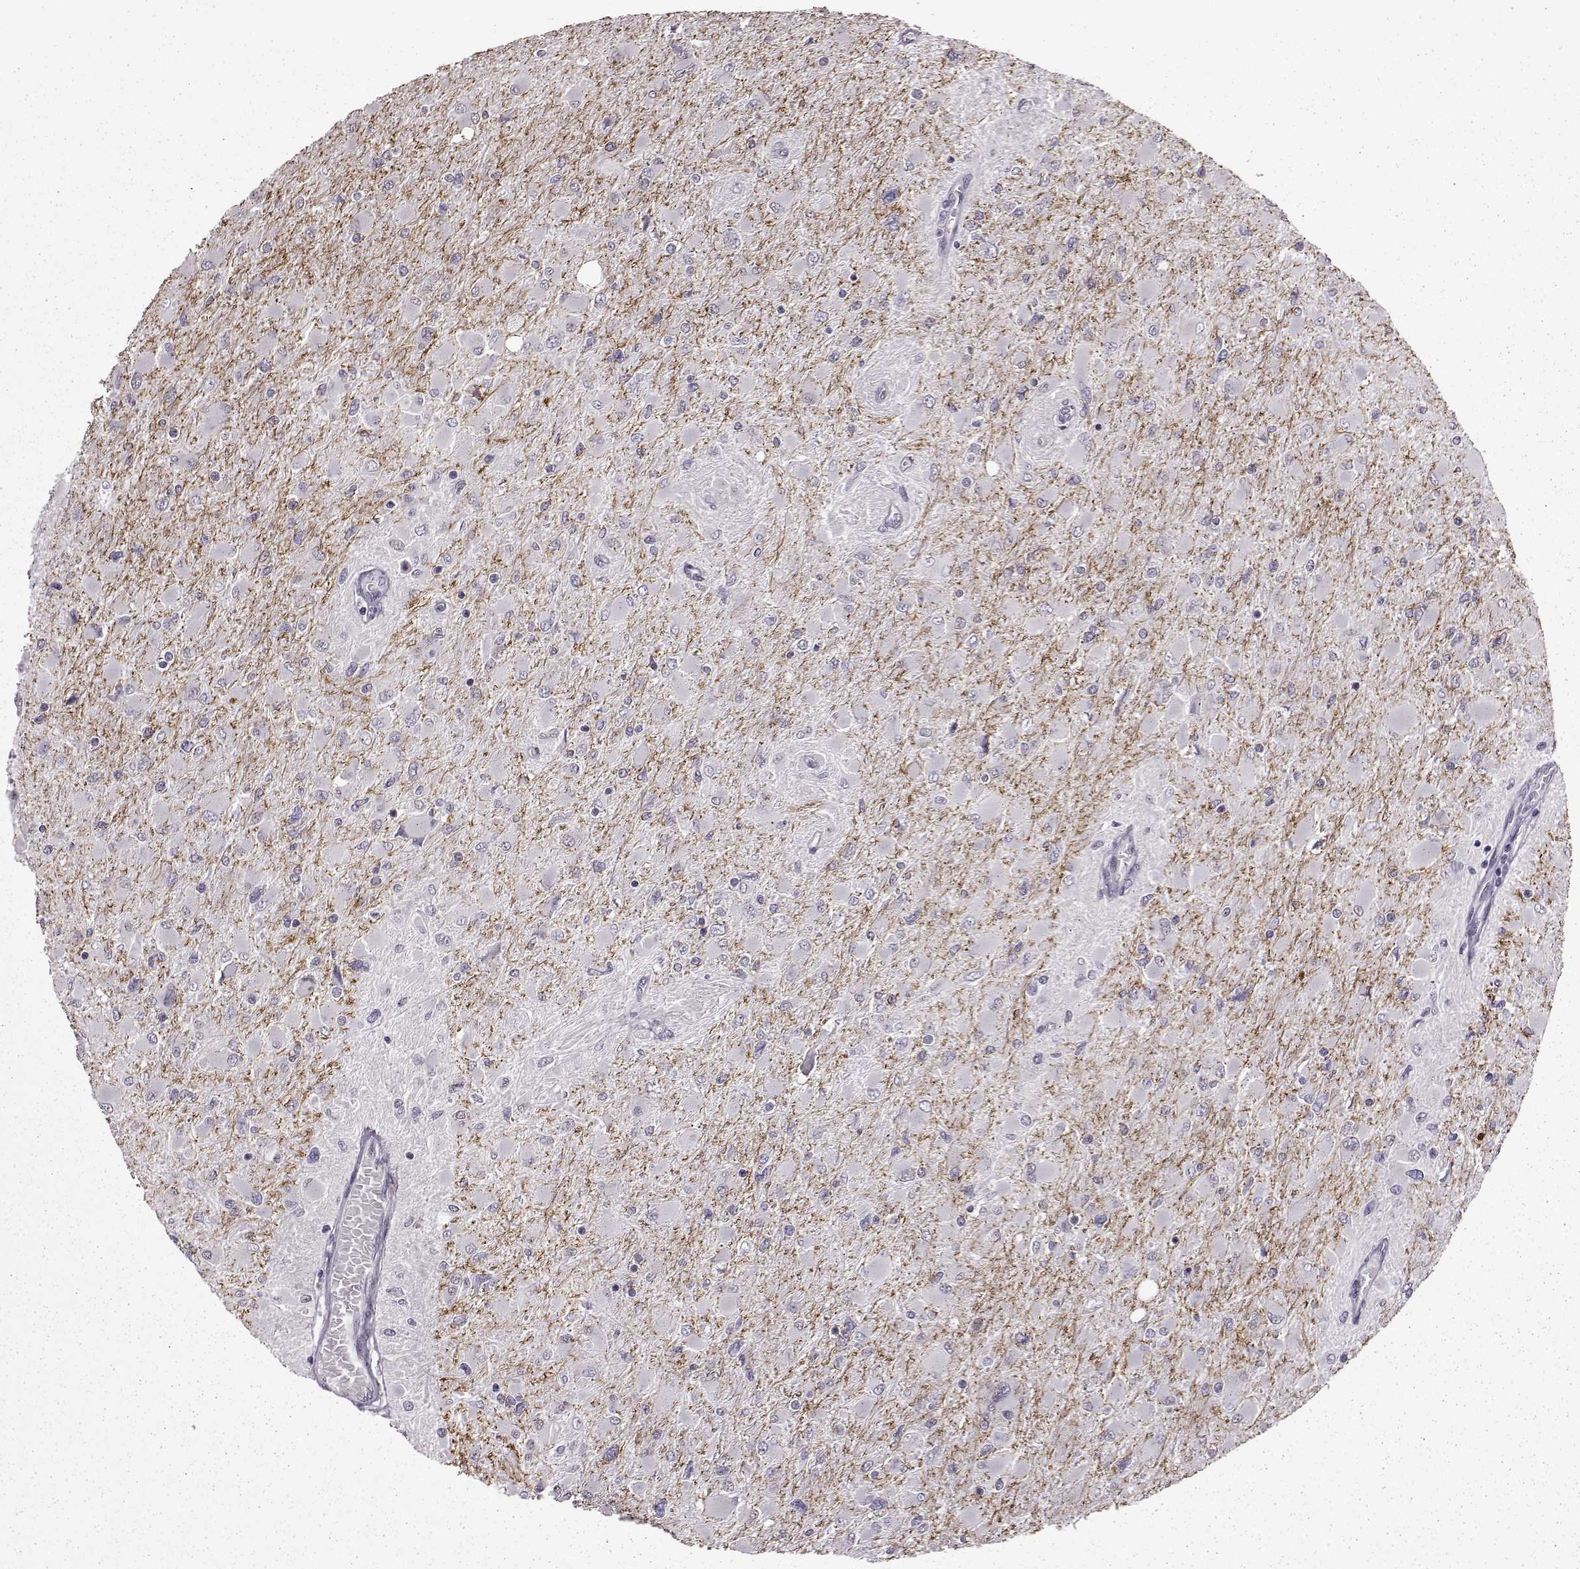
{"staining": {"intensity": "negative", "quantity": "none", "location": "none"}, "tissue": "glioma", "cell_type": "Tumor cells", "image_type": "cancer", "snomed": [{"axis": "morphology", "description": "Glioma, malignant, High grade"}, {"axis": "topography", "description": "Cerebral cortex"}], "caption": "DAB (3,3'-diaminobenzidine) immunohistochemical staining of malignant high-grade glioma reveals no significant expression in tumor cells.", "gene": "STX1B", "patient": {"sex": "female", "age": 36}}